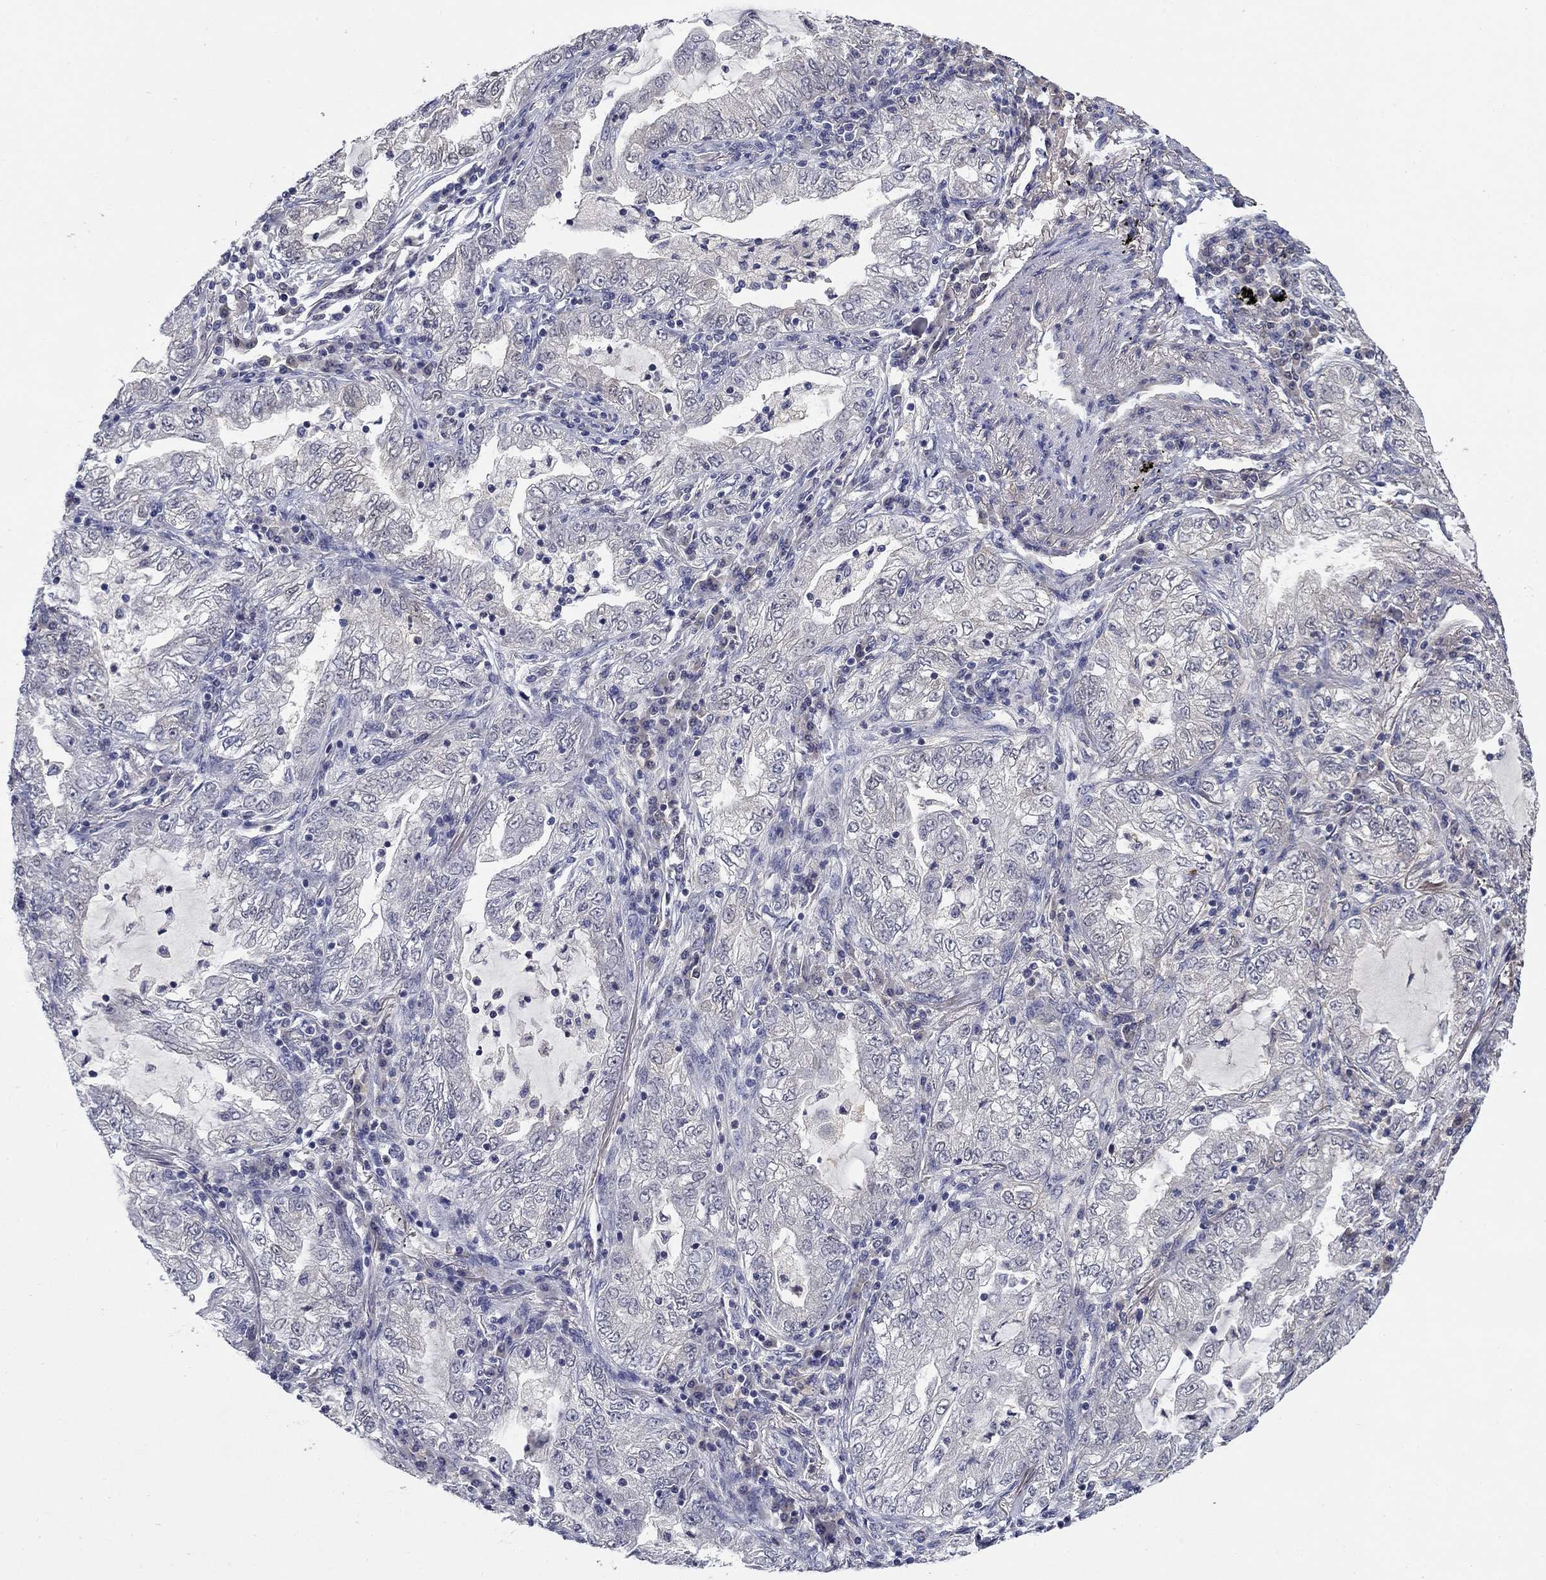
{"staining": {"intensity": "negative", "quantity": "none", "location": "none"}, "tissue": "lung cancer", "cell_type": "Tumor cells", "image_type": "cancer", "snomed": [{"axis": "morphology", "description": "Adenocarcinoma, NOS"}, {"axis": "topography", "description": "Lung"}], "caption": "Protein analysis of lung cancer (adenocarcinoma) reveals no significant expression in tumor cells. Nuclei are stained in blue.", "gene": "DDTL", "patient": {"sex": "female", "age": 73}}